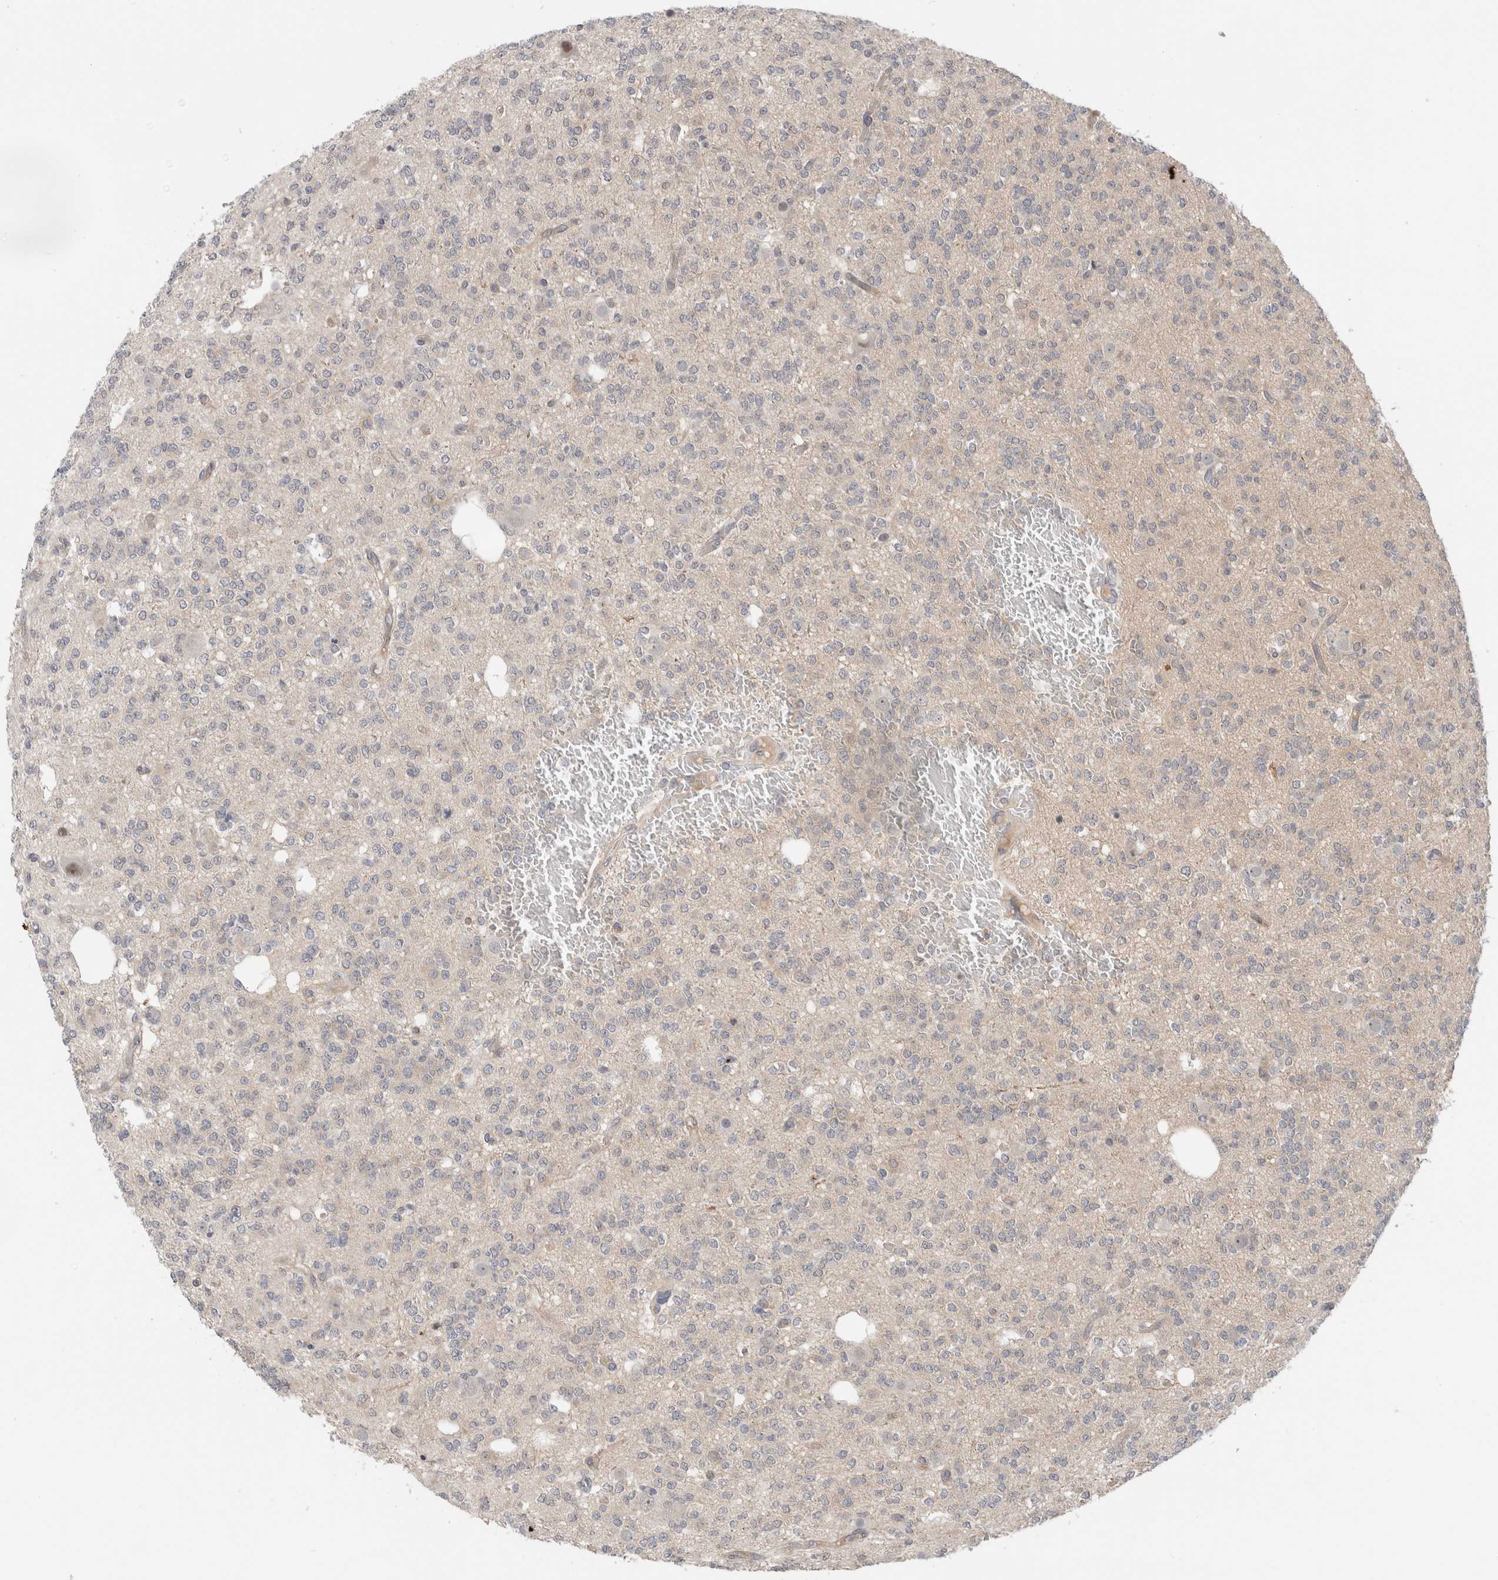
{"staining": {"intensity": "negative", "quantity": "none", "location": "none"}, "tissue": "glioma", "cell_type": "Tumor cells", "image_type": "cancer", "snomed": [{"axis": "morphology", "description": "Glioma, malignant, Low grade"}, {"axis": "topography", "description": "Brain"}], "caption": "Immunohistochemistry histopathology image of neoplastic tissue: glioma stained with DAB exhibits no significant protein staining in tumor cells.", "gene": "HCN3", "patient": {"sex": "male", "age": 38}}